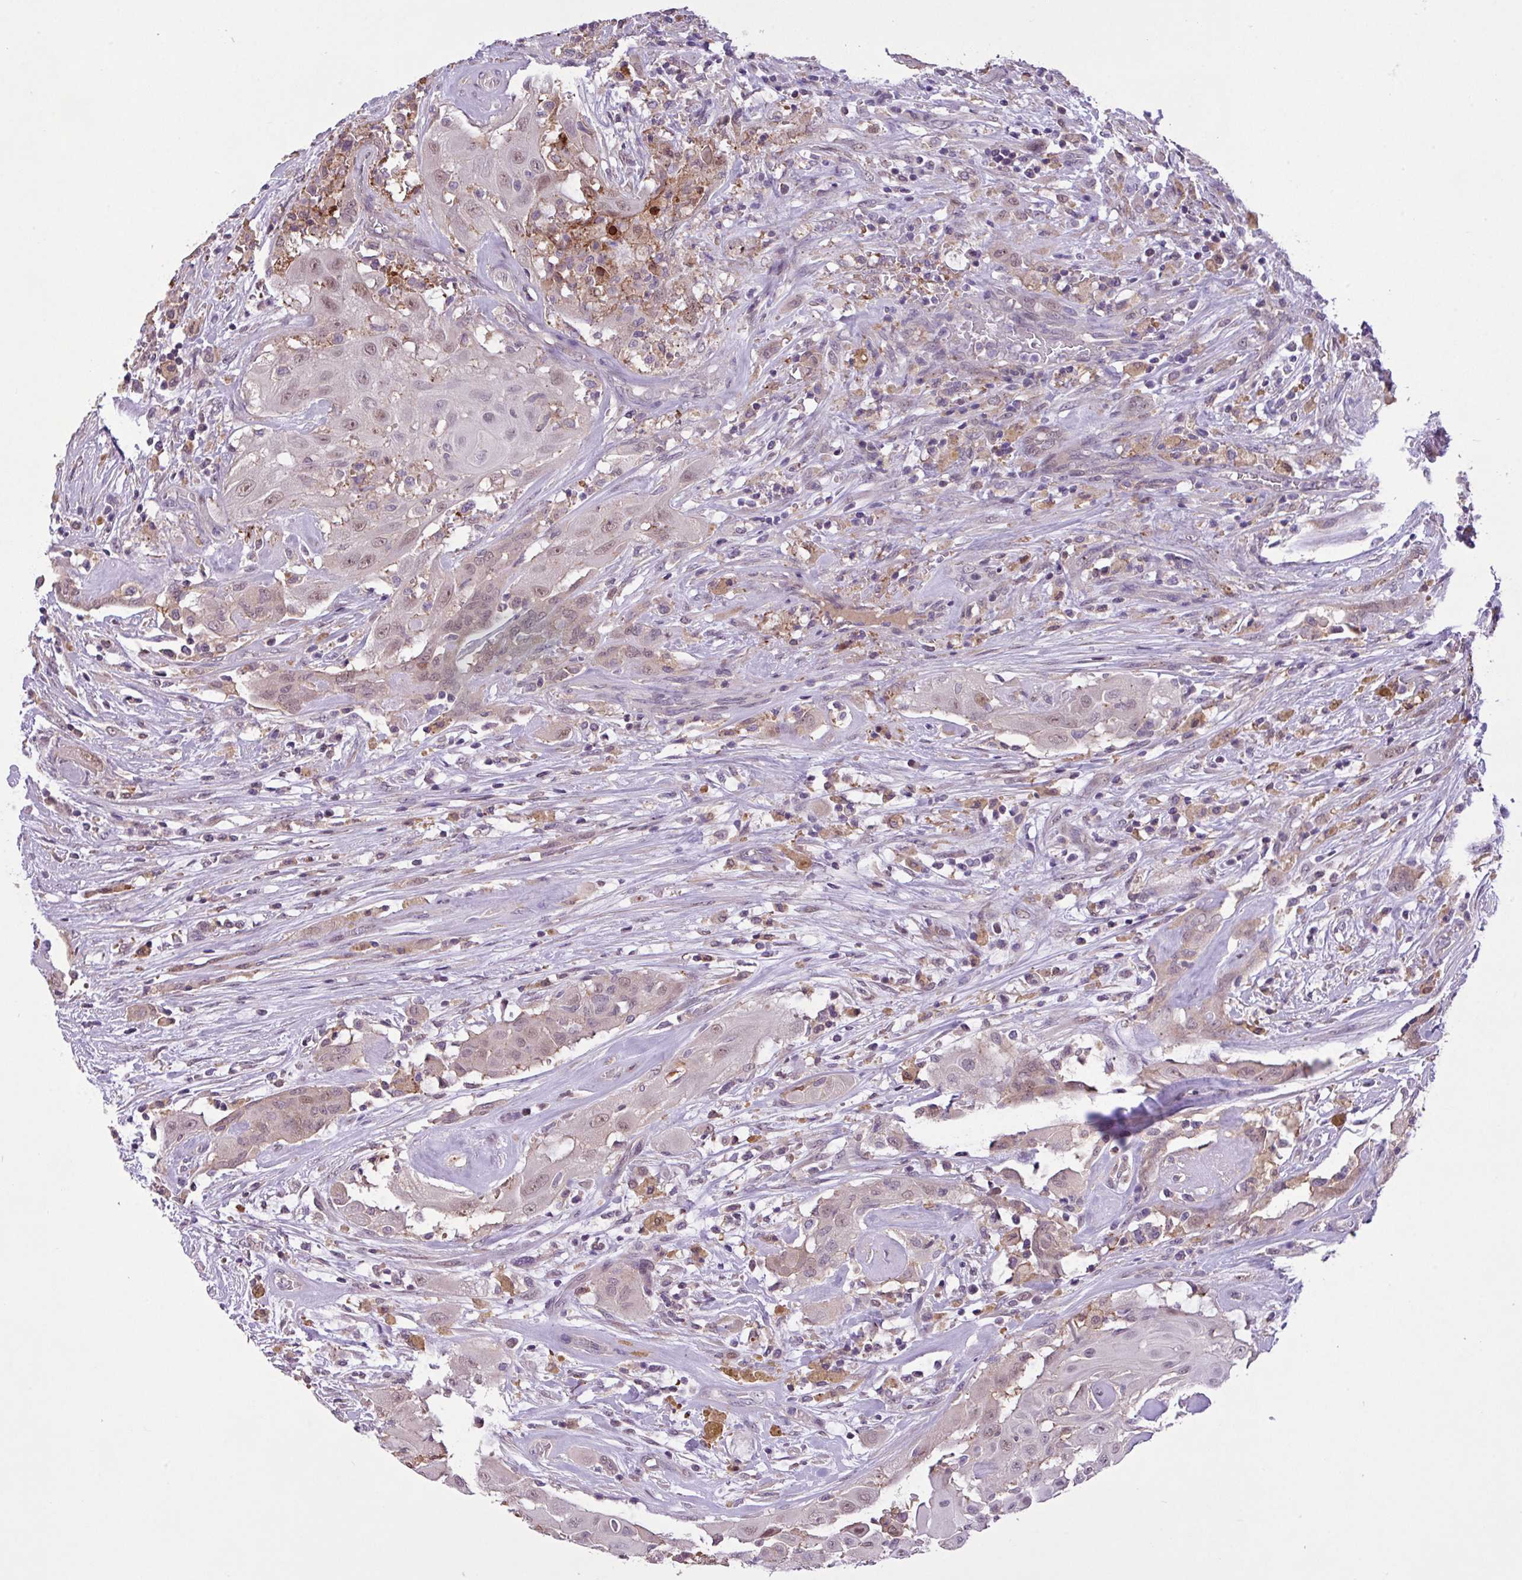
{"staining": {"intensity": "weak", "quantity": "<25%", "location": "nuclear"}, "tissue": "thyroid cancer", "cell_type": "Tumor cells", "image_type": "cancer", "snomed": [{"axis": "morphology", "description": "Papillary adenocarcinoma, NOS"}, {"axis": "topography", "description": "Thyroid gland"}], "caption": "Immunohistochemical staining of papillary adenocarcinoma (thyroid) exhibits no significant positivity in tumor cells.", "gene": "RPP25L", "patient": {"sex": "female", "age": 59}}